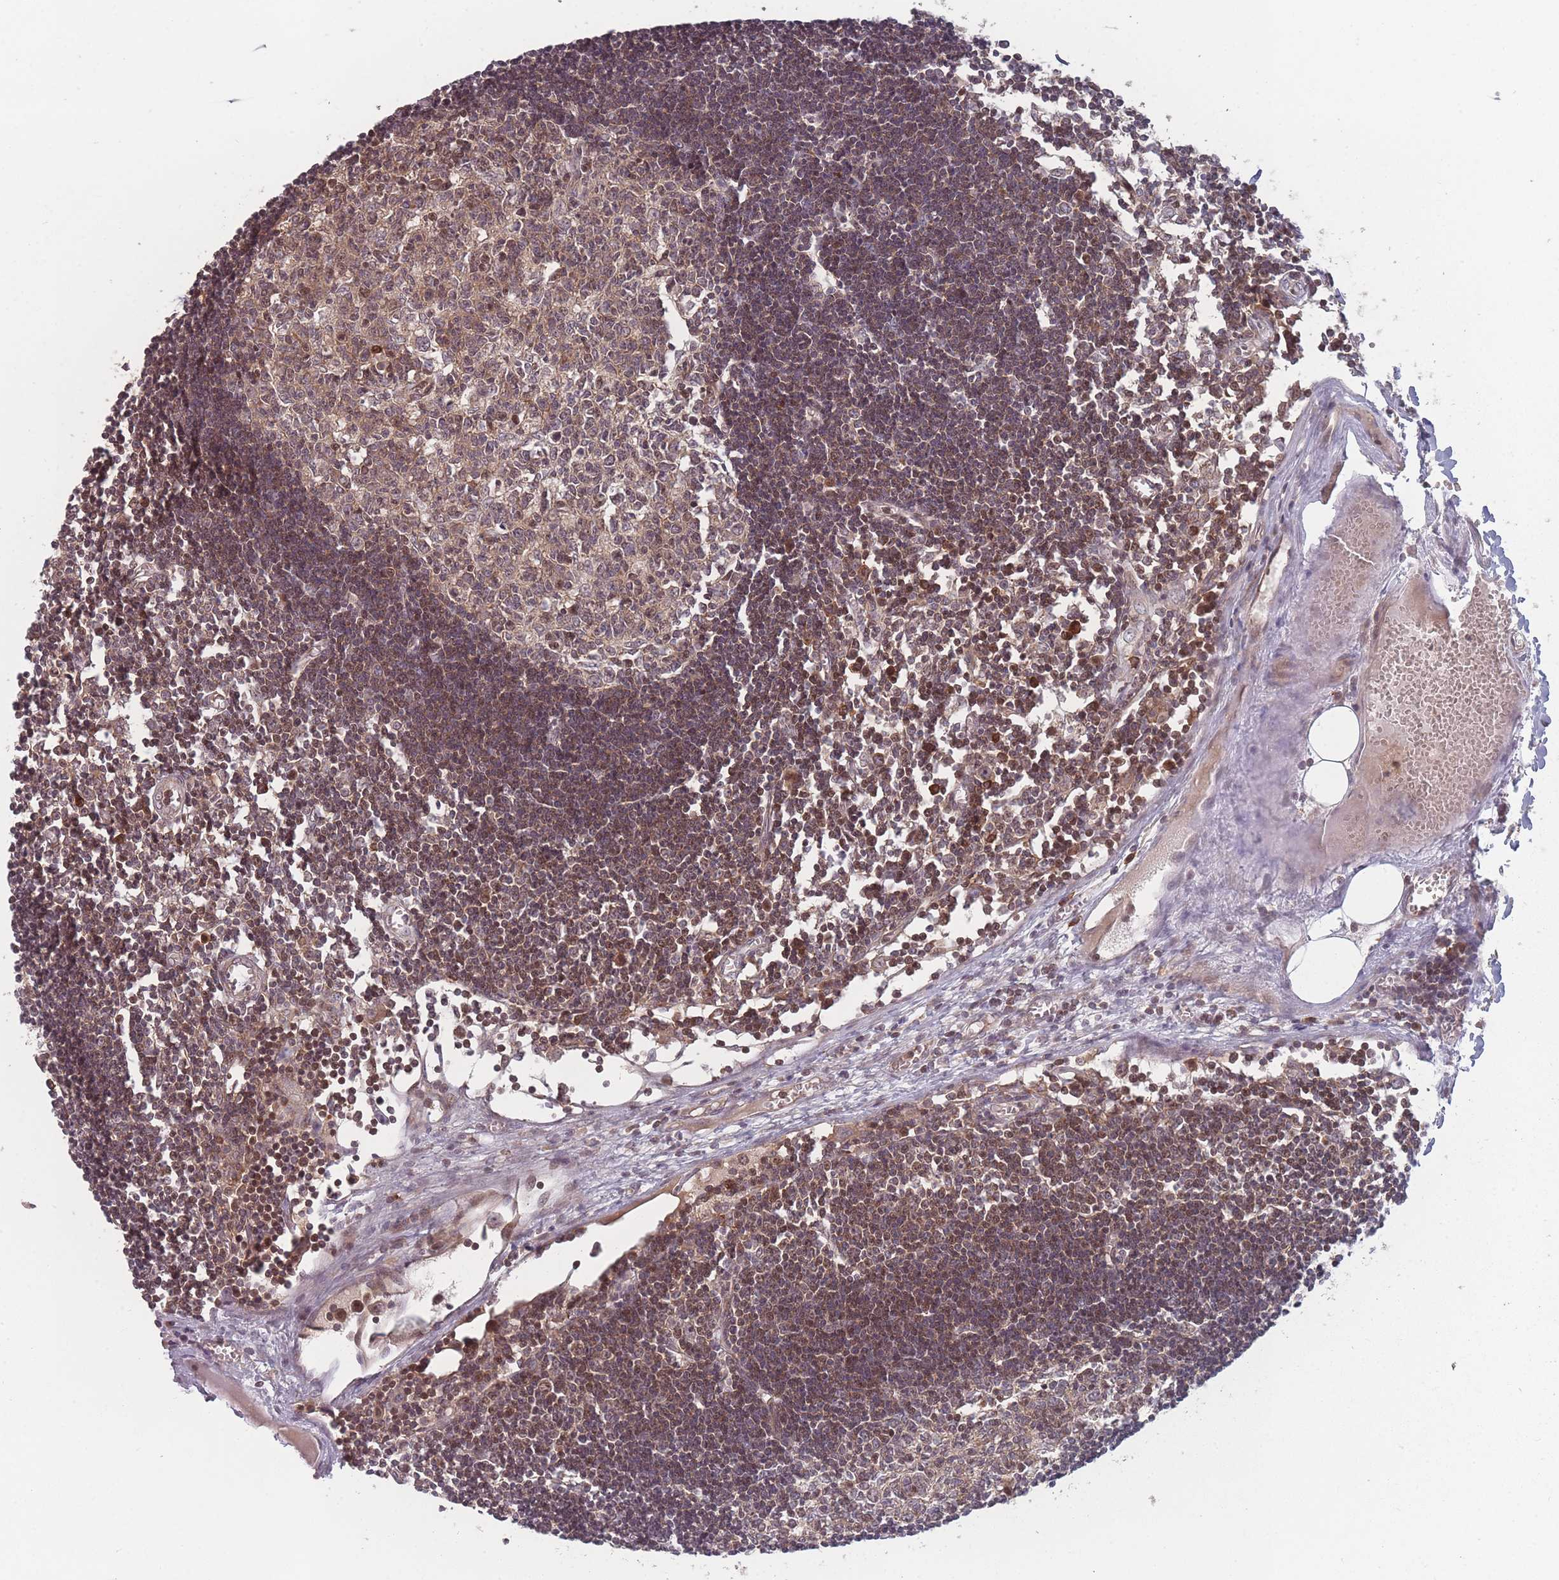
{"staining": {"intensity": "weak", "quantity": ">75%", "location": "cytoplasmic/membranous"}, "tissue": "lymph node", "cell_type": "Germinal center cells", "image_type": "normal", "snomed": [{"axis": "morphology", "description": "Normal tissue, NOS"}, {"axis": "topography", "description": "Lymph node"}], "caption": "Benign lymph node exhibits weak cytoplasmic/membranous positivity in about >75% of germinal center cells.", "gene": "HAGH", "patient": {"sex": "female", "age": 11}}